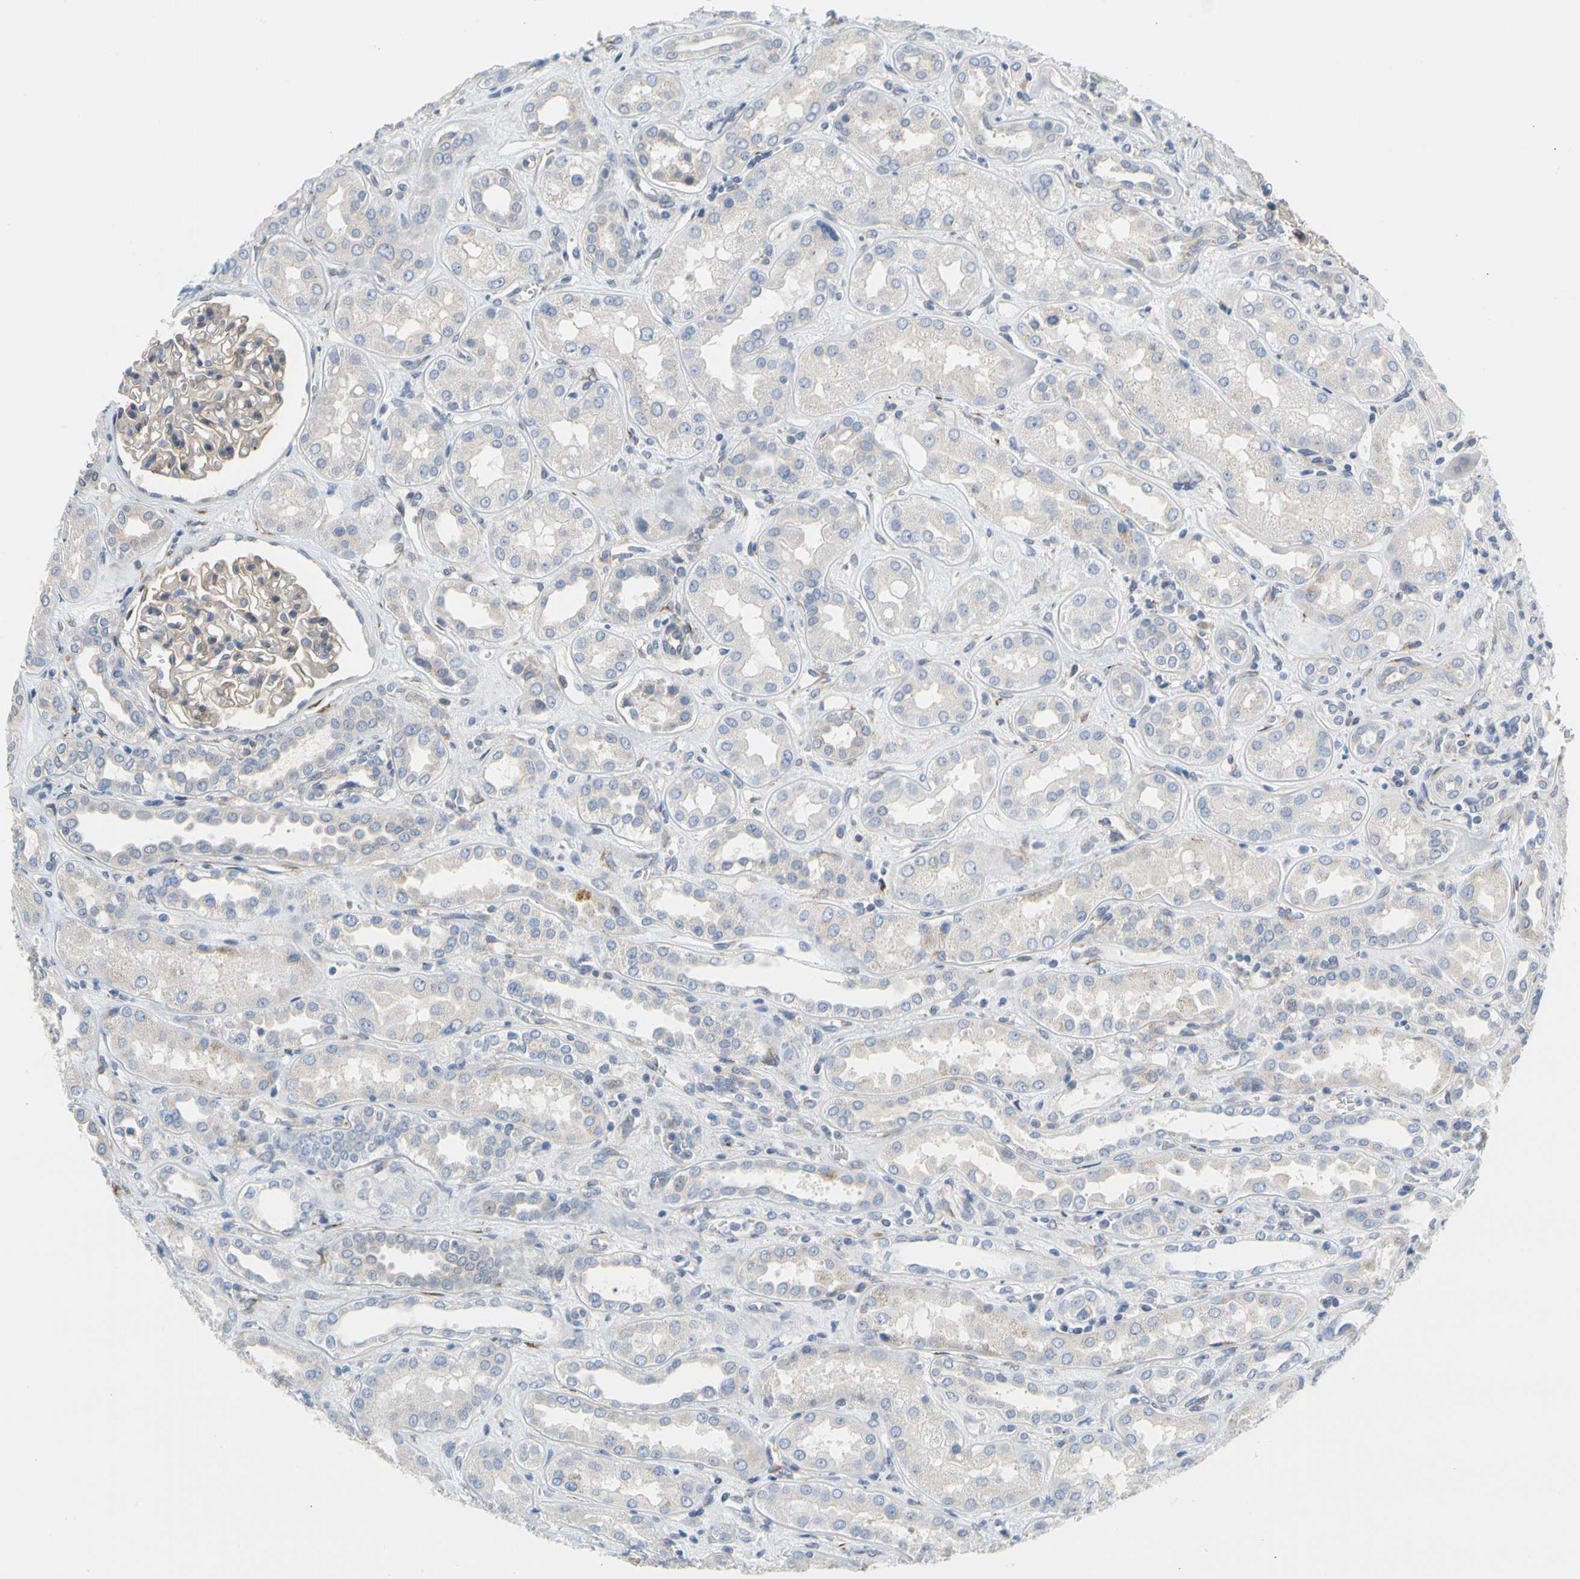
{"staining": {"intensity": "weak", "quantity": "<25%", "location": "cytoplasmic/membranous"}, "tissue": "kidney", "cell_type": "Cells in glomeruli", "image_type": "normal", "snomed": [{"axis": "morphology", "description": "Normal tissue, NOS"}, {"axis": "topography", "description": "Kidney"}], "caption": "High power microscopy micrograph of an immunohistochemistry photomicrograph of normal kidney, revealing no significant positivity in cells in glomeruli.", "gene": "ZNF236", "patient": {"sex": "male", "age": 59}}